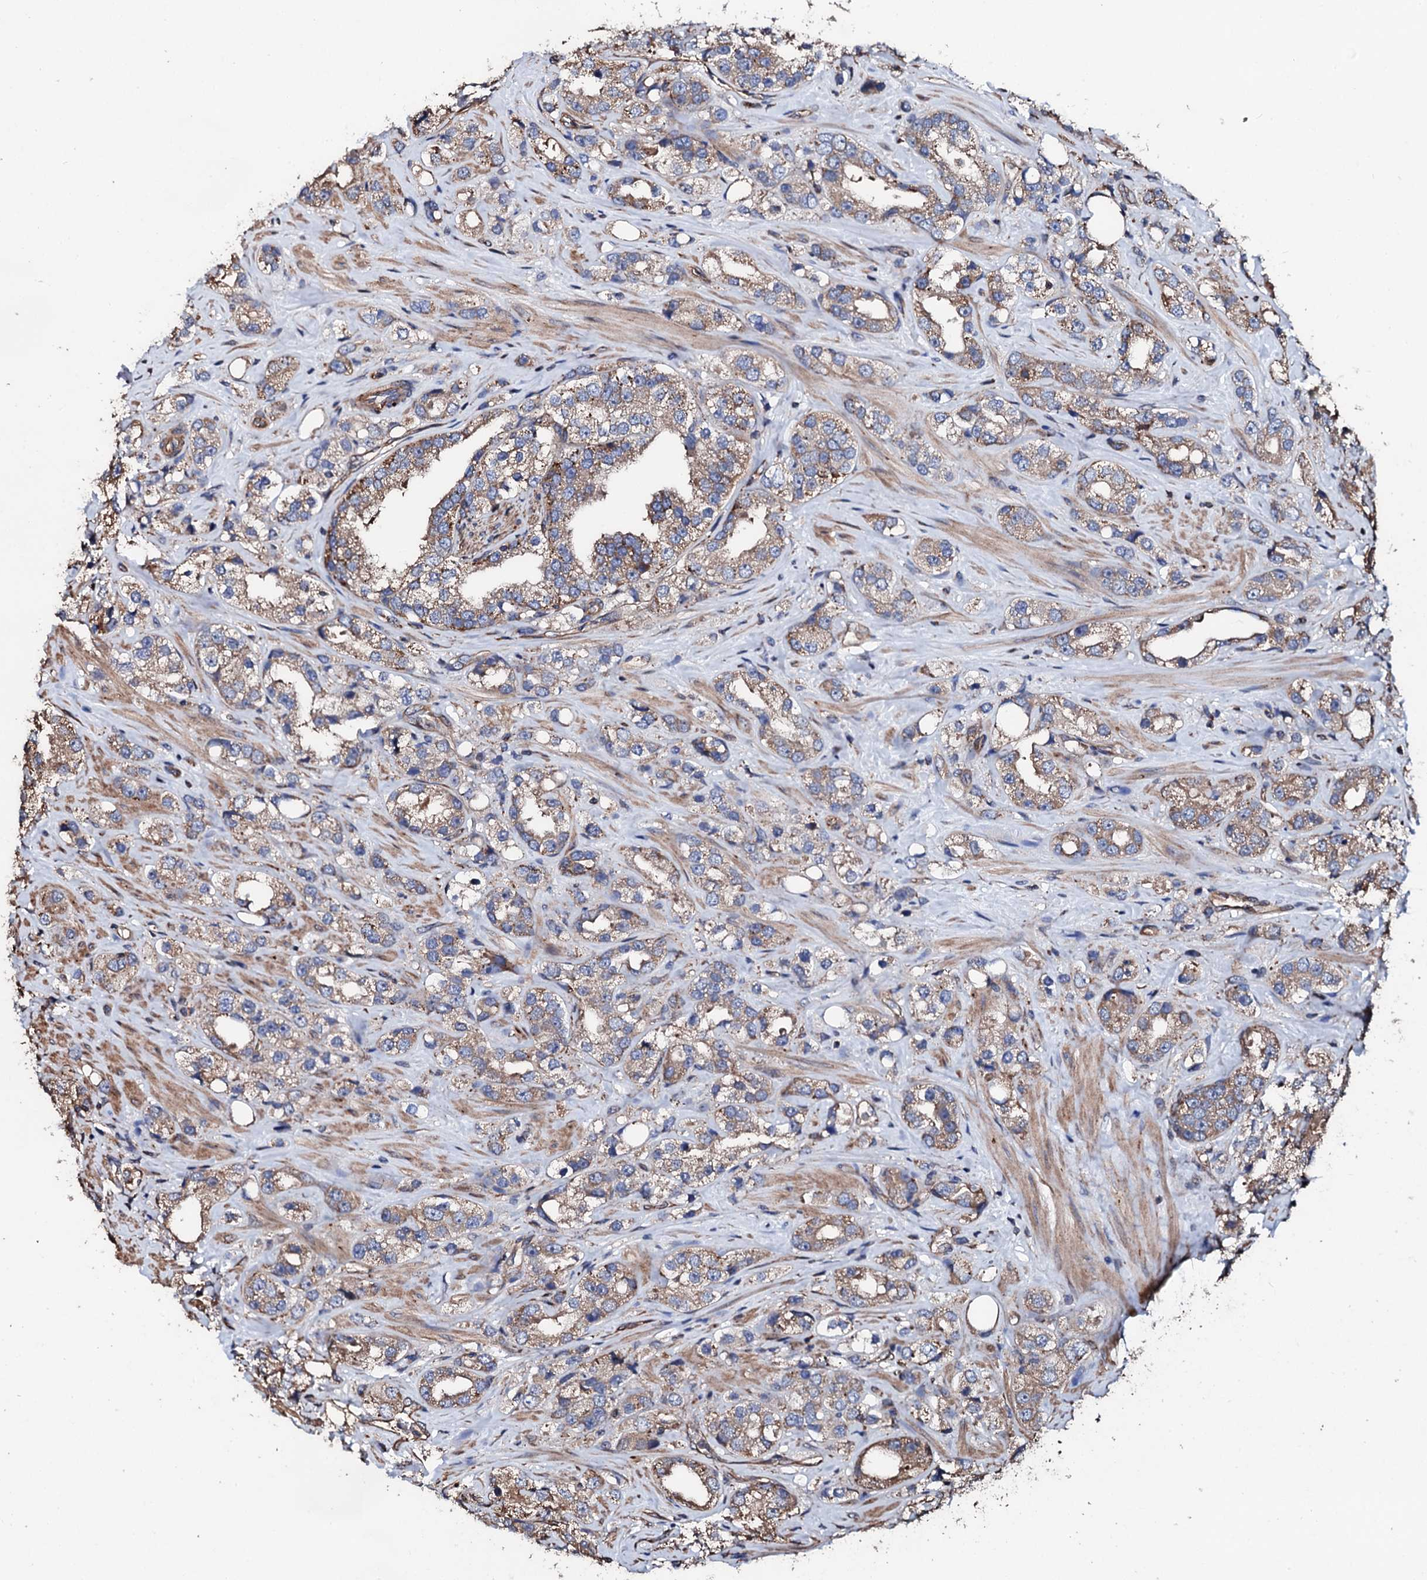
{"staining": {"intensity": "moderate", "quantity": ">75%", "location": "cytoplasmic/membranous"}, "tissue": "prostate cancer", "cell_type": "Tumor cells", "image_type": "cancer", "snomed": [{"axis": "morphology", "description": "Adenocarcinoma, NOS"}, {"axis": "topography", "description": "Prostate"}], "caption": "Protein staining of adenocarcinoma (prostate) tissue exhibits moderate cytoplasmic/membranous positivity in approximately >75% of tumor cells.", "gene": "CKAP5", "patient": {"sex": "male", "age": 79}}